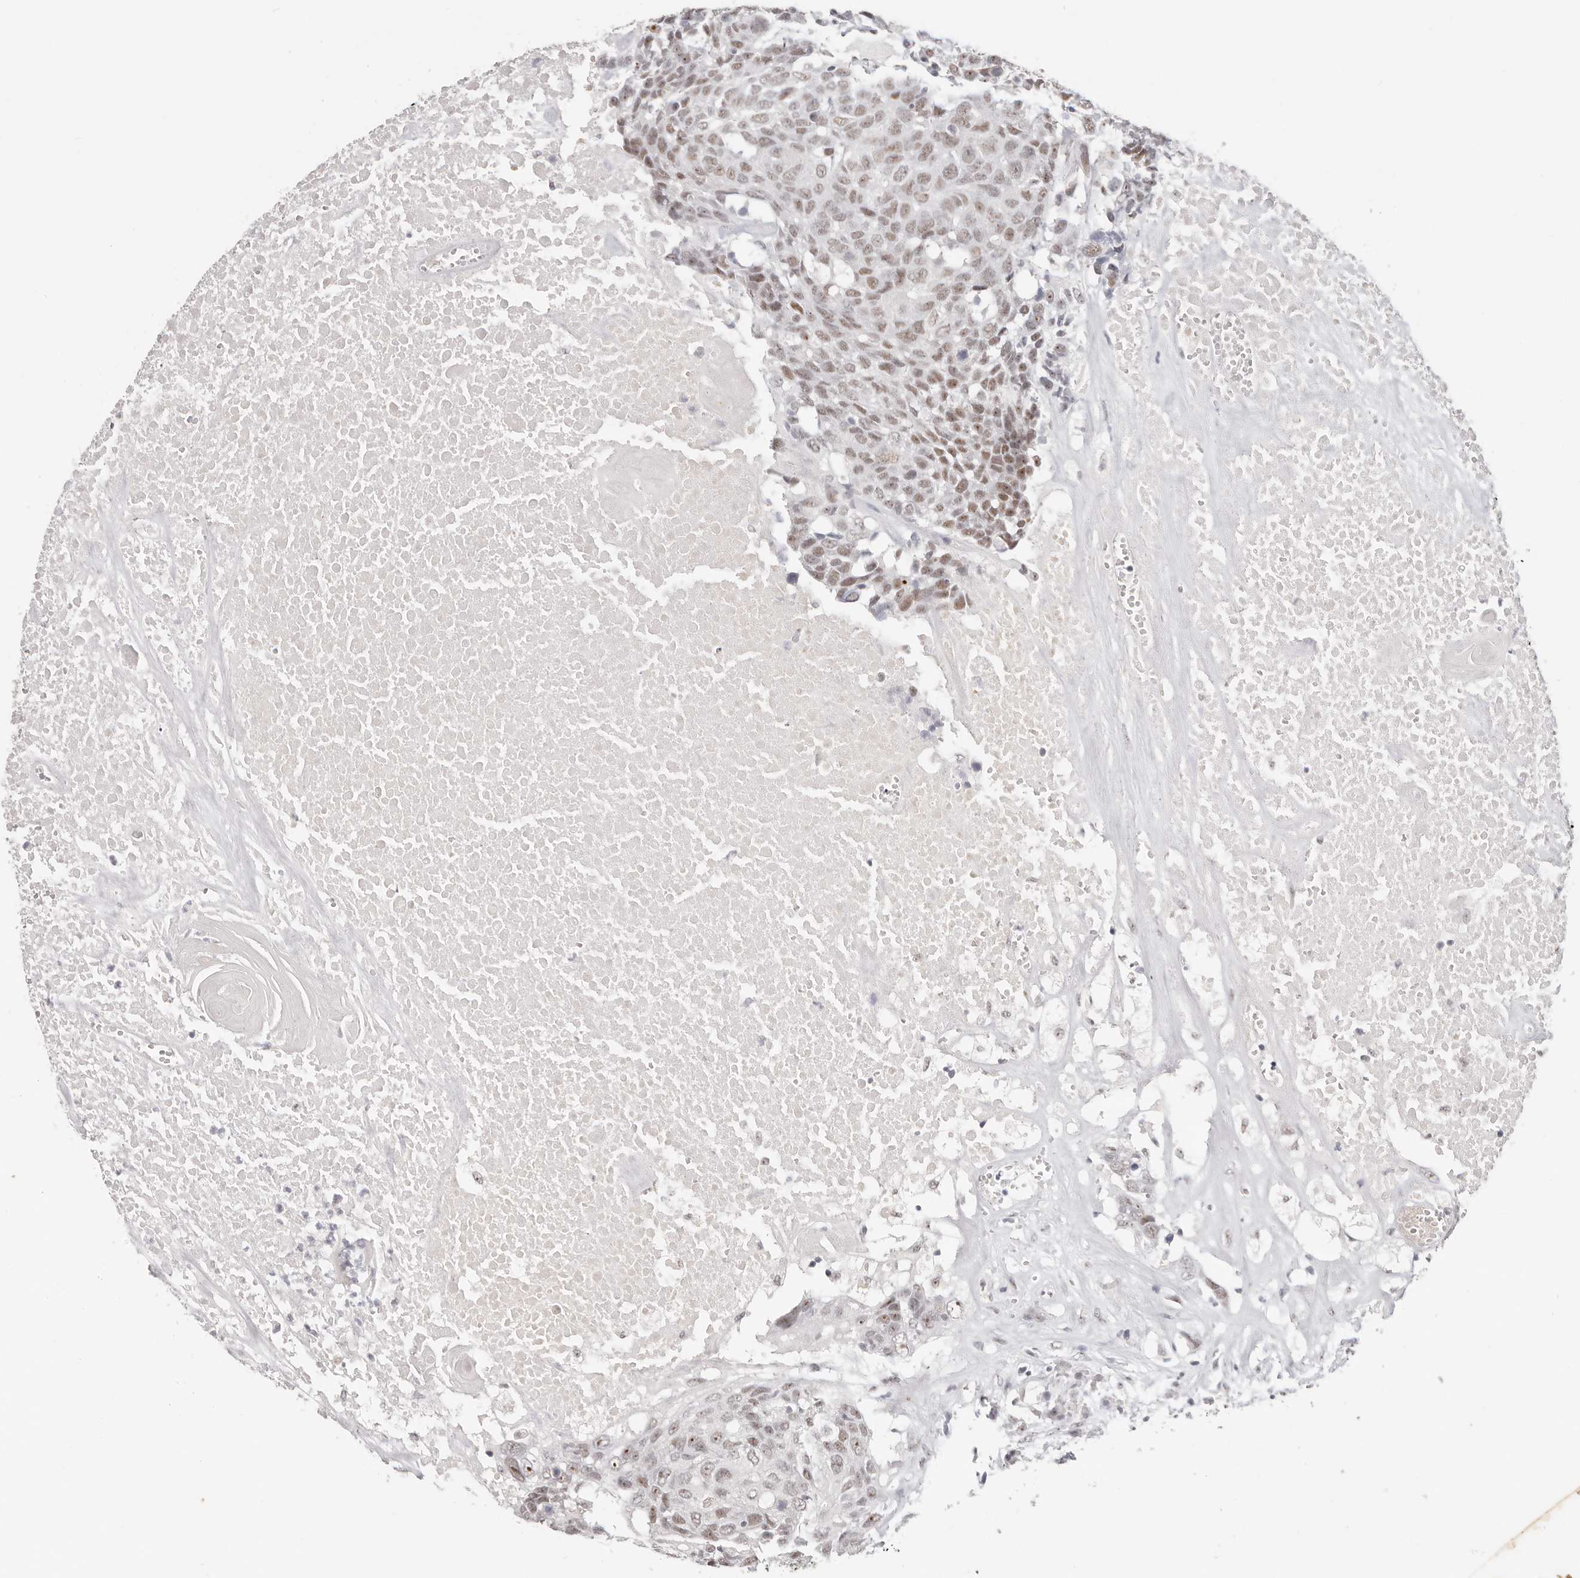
{"staining": {"intensity": "moderate", "quantity": "<25%", "location": "nuclear"}, "tissue": "head and neck cancer", "cell_type": "Tumor cells", "image_type": "cancer", "snomed": [{"axis": "morphology", "description": "Squamous cell carcinoma, NOS"}, {"axis": "topography", "description": "Head-Neck"}], "caption": "This is a histology image of IHC staining of squamous cell carcinoma (head and neck), which shows moderate expression in the nuclear of tumor cells.", "gene": "LARP7", "patient": {"sex": "male", "age": 66}}